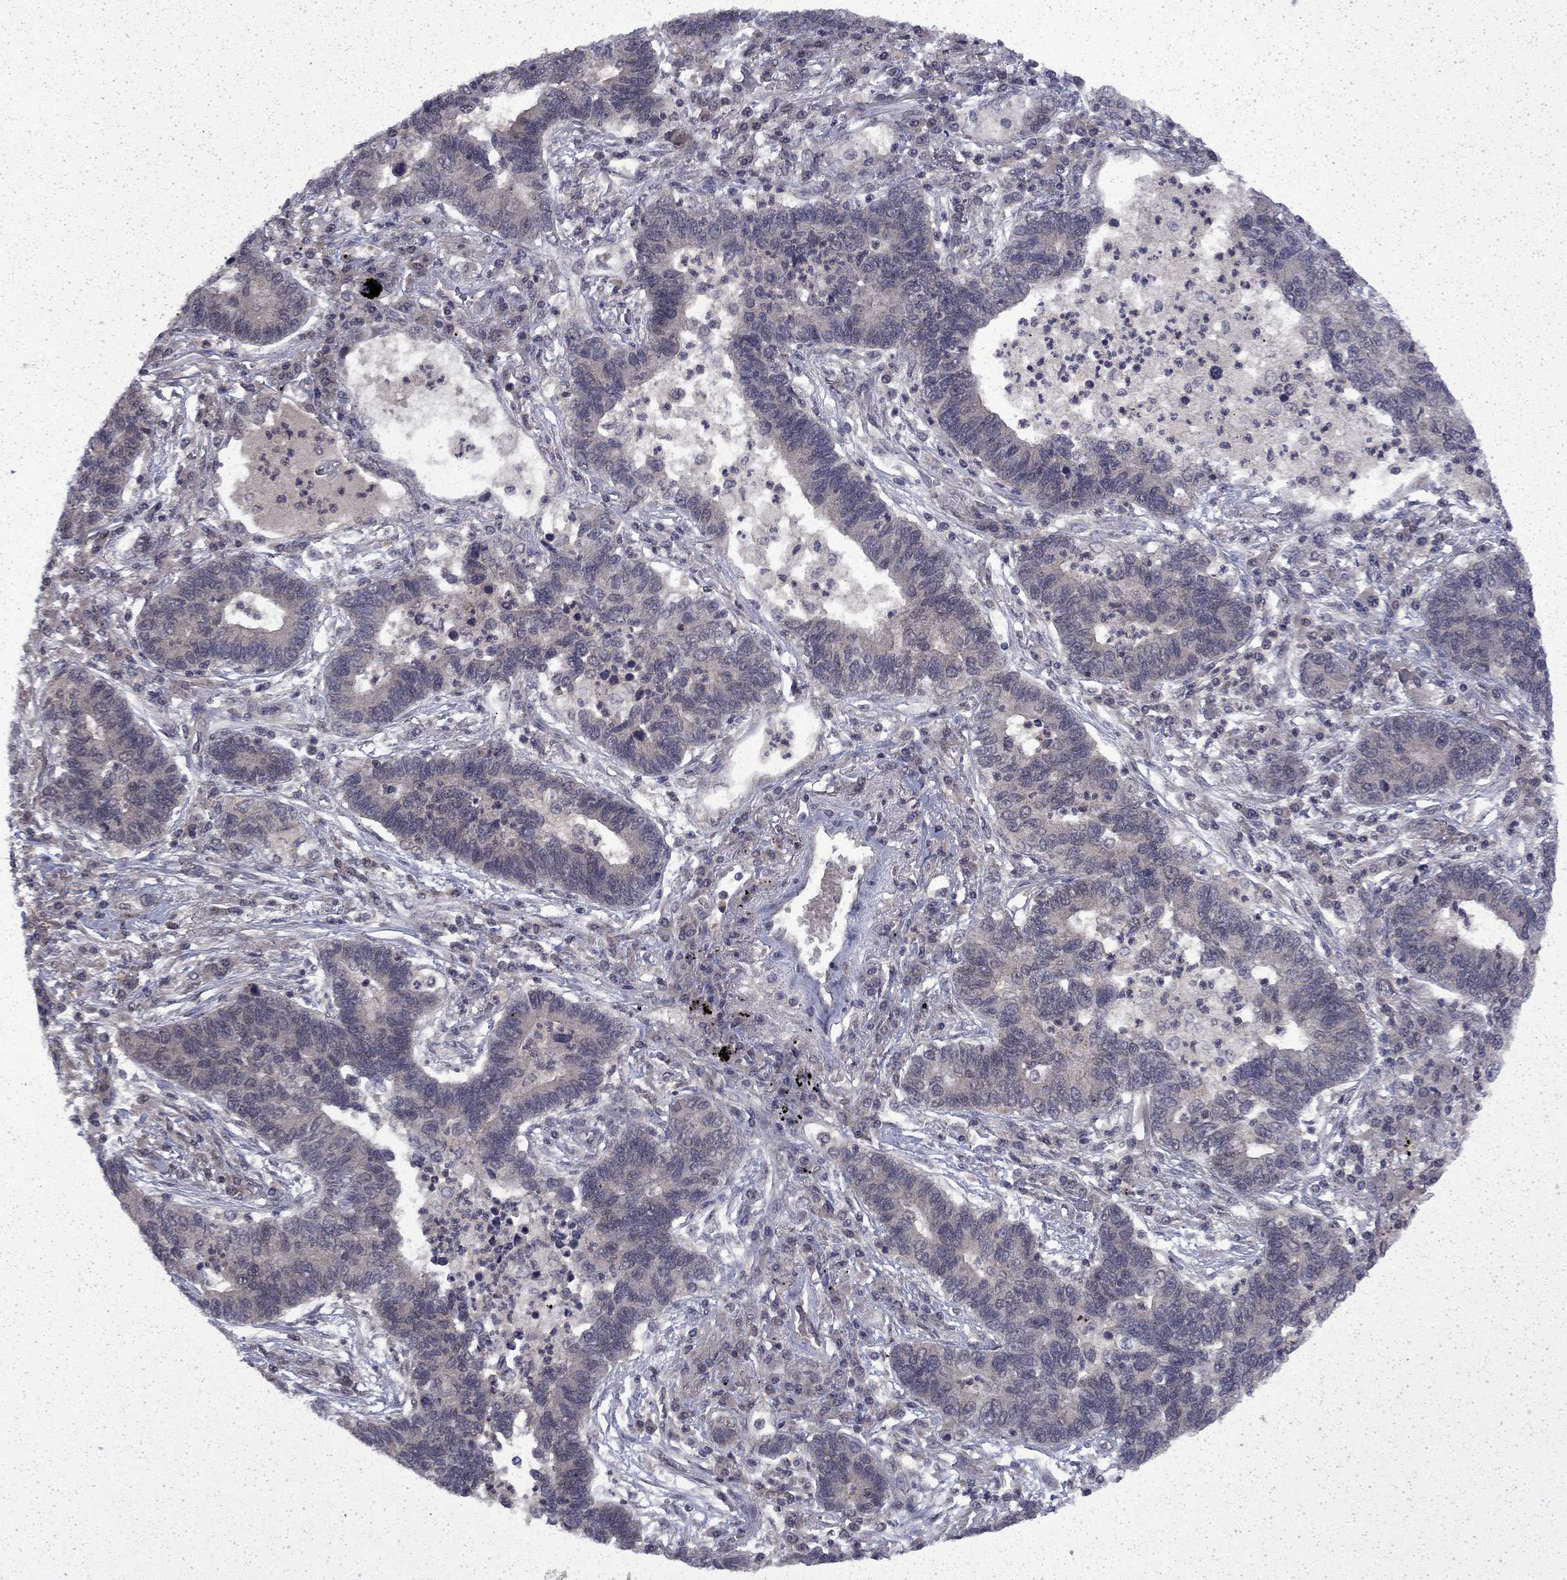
{"staining": {"intensity": "negative", "quantity": "none", "location": "none"}, "tissue": "lung cancer", "cell_type": "Tumor cells", "image_type": "cancer", "snomed": [{"axis": "morphology", "description": "Adenocarcinoma, NOS"}, {"axis": "topography", "description": "Lung"}], "caption": "Immunohistochemistry micrograph of human lung cancer (adenocarcinoma) stained for a protein (brown), which shows no staining in tumor cells.", "gene": "CHAT", "patient": {"sex": "female", "age": 57}}